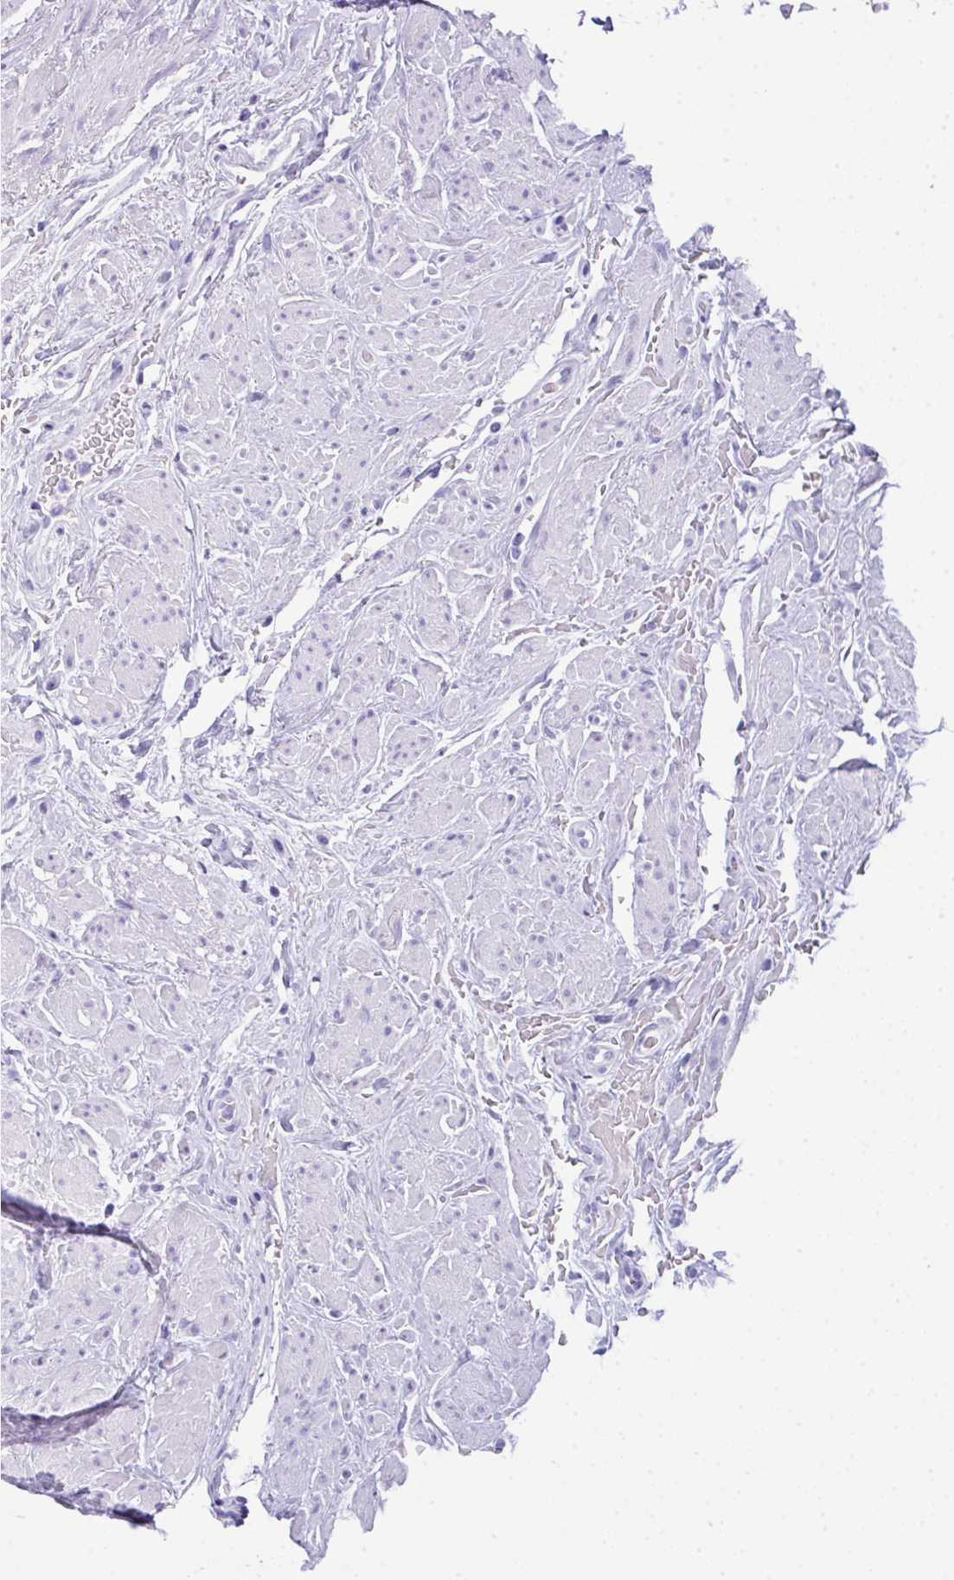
{"staining": {"intensity": "negative", "quantity": "none", "location": "none"}, "tissue": "smooth muscle", "cell_type": "Smooth muscle cells", "image_type": "normal", "snomed": [{"axis": "morphology", "description": "Normal tissue, NOS"}, {"axis": "topography", "description": "Smooth muscle"}, {"axis": "topography", "description": "Peripheral nerve tissue"}], "caption": "This image is of unremarkable smooth muscle stained with immunohistochemistry (IHC) to label a protein in brown with the nuclei are counter-stained blue. There is no expression in smooth muscle cells. (DAB immunohistochemistry (IHC) visualized using brightfield microscopy, high magnification).", "gene": "TNP1", "patient": {"sex": "male", "age": 69}}